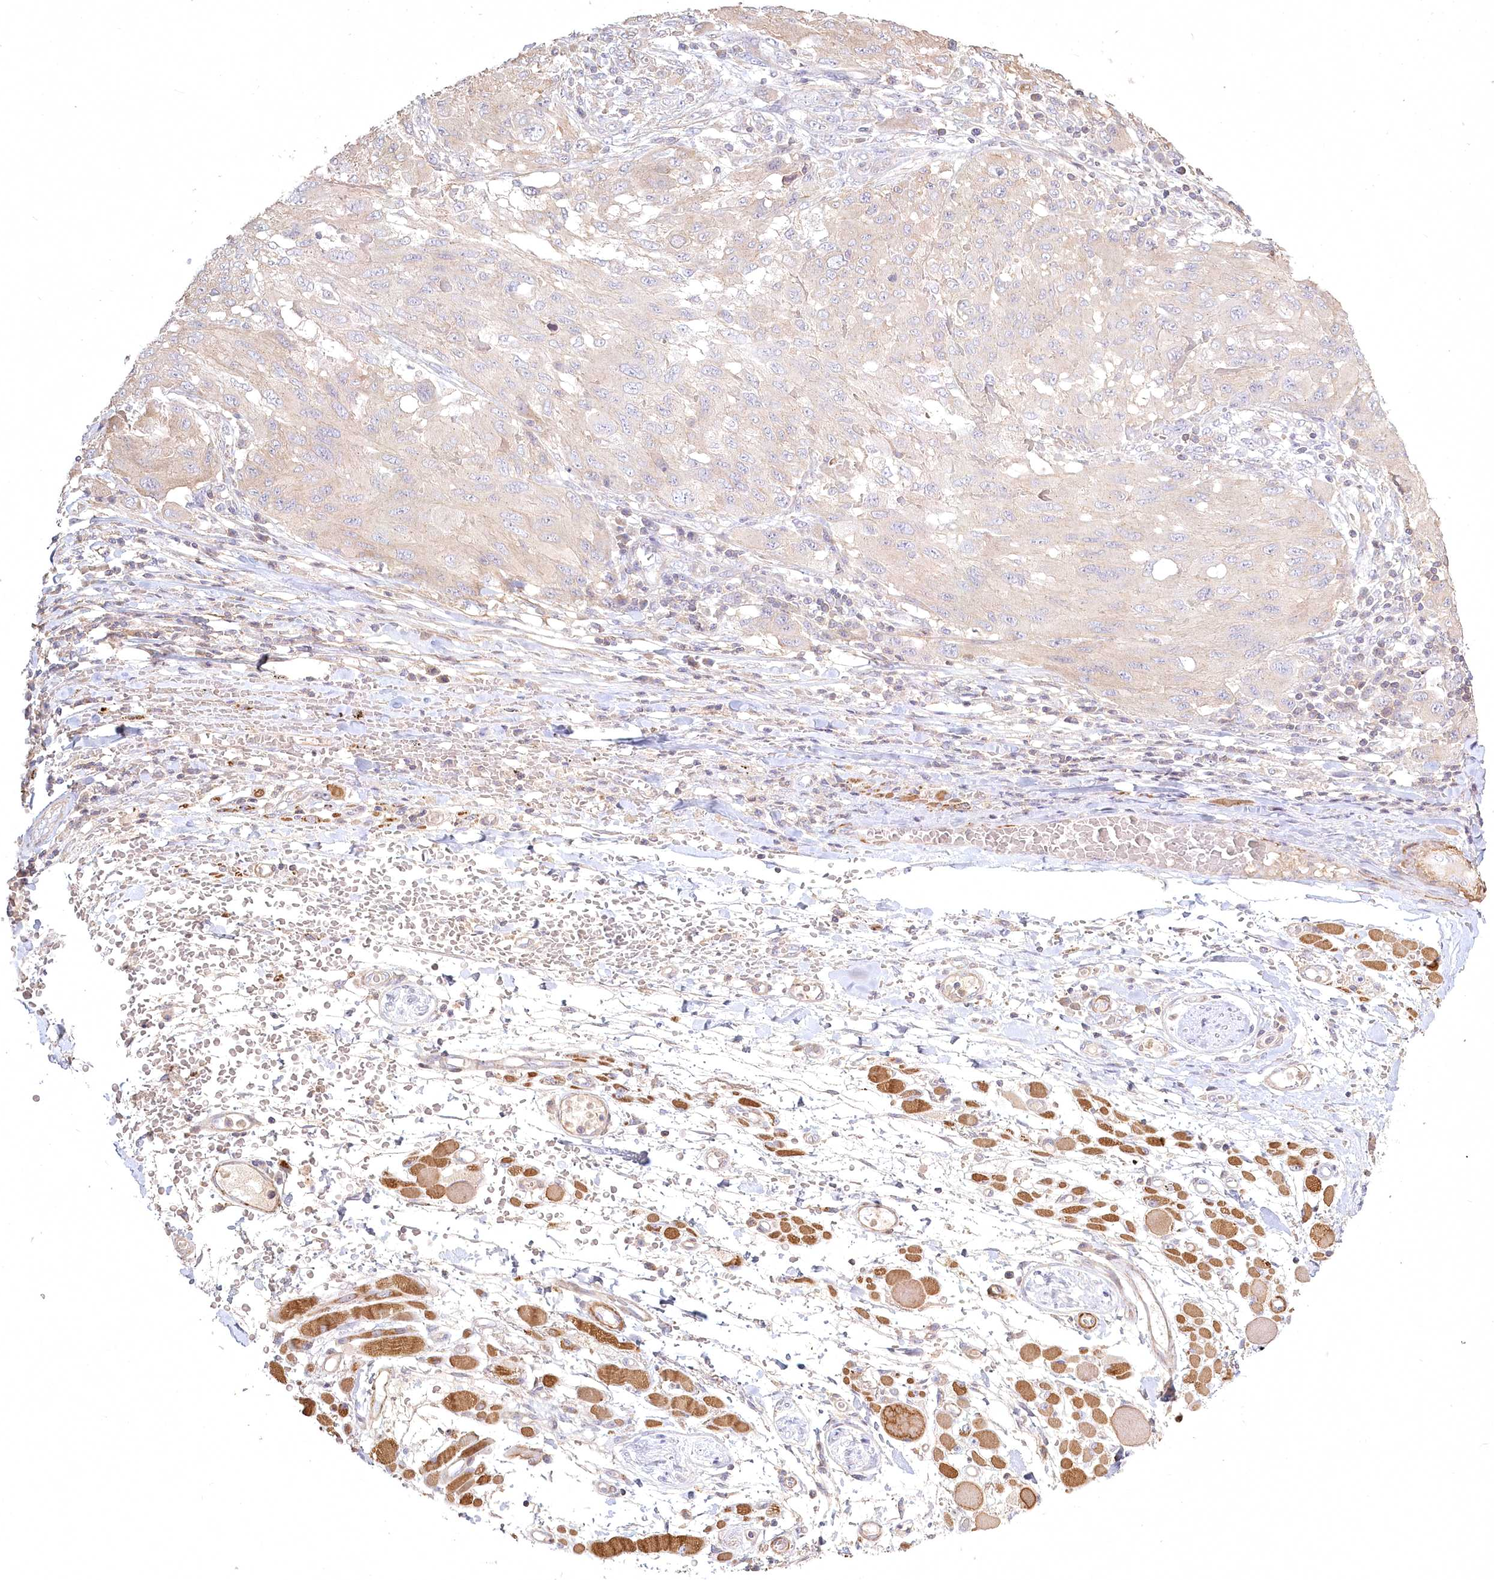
{"staining": {"intensity": "negative", "quantity": "none", "location": "none"}, "tissue": "melanoma", "cell_type": "Tumor cells", "image_type": "cancer", "snomed": [{"axis": "morphology", "description": "Malignant melanoma, NOS"}, {"axis": "topography", "description": "Skin"}], "caption": "High power microscopy histopathology image of an immunohistochemistry histopathology image of melanoma, revealing no significant staining in tumor cells.", "gene": "INPP4B", "patient": {"sex": "female", "age": 91}}